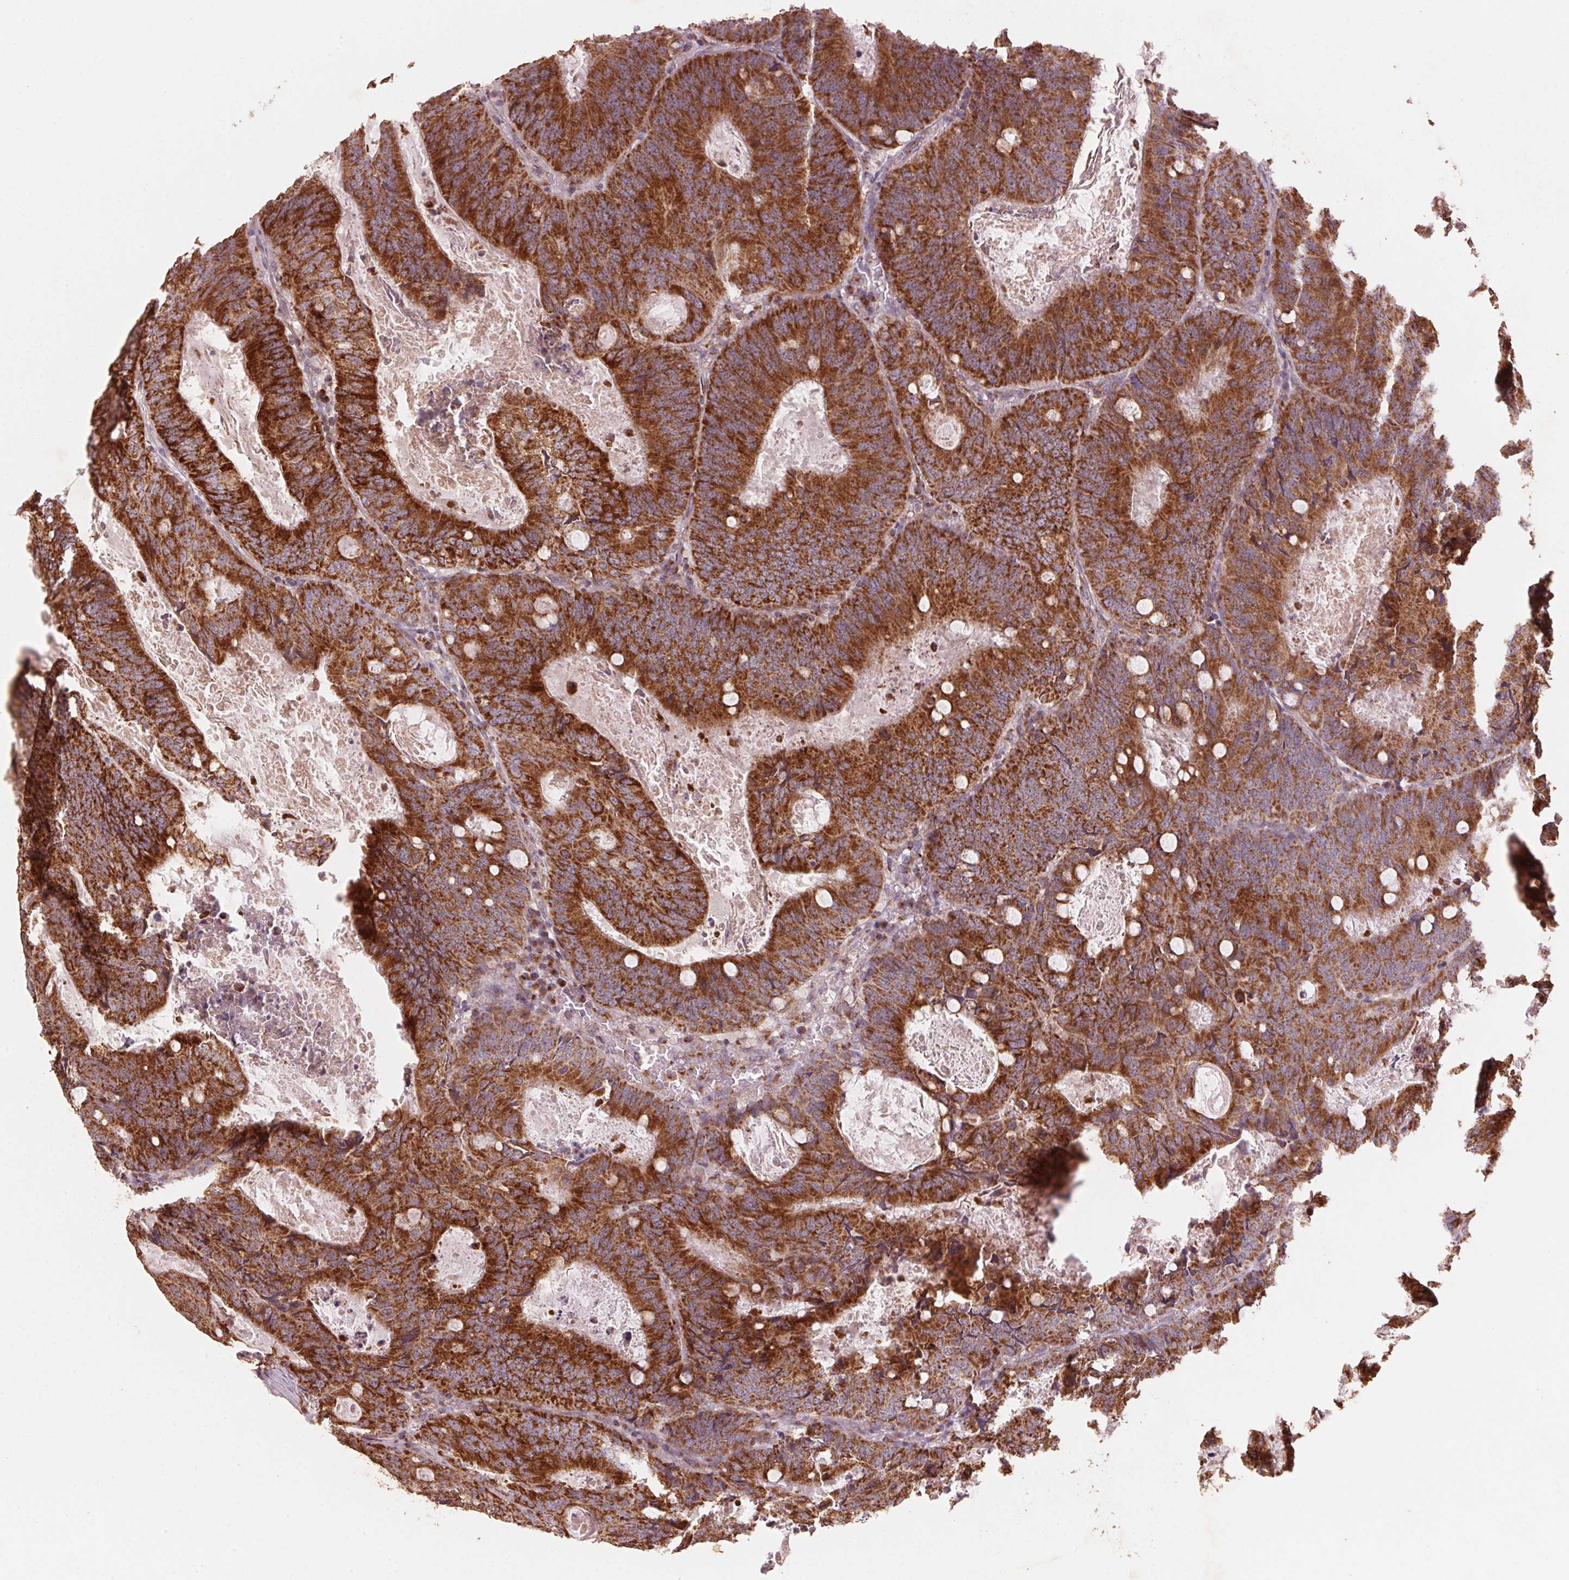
{"staining": {"intensity": "strong", "quantity": ">75%", "location": "cytoplasmic/membranous"}, "tissue": "colorectal cancer", "cell_type": "Tumor cells", "image_type": "cancer", "snomed": [{"axis": "morphology", "description": "Adenocarcinoma, NOS"}, {"axis": "topography", "description": "Colon"}], "caption": "Colorectal cancer stained for a protein (brown) shows strong cytoplasmic/membranous positive positivity in about >75% of tumor cells.", "gene": "TOMM70", "patient": {"sex": "male", "age": 67}}